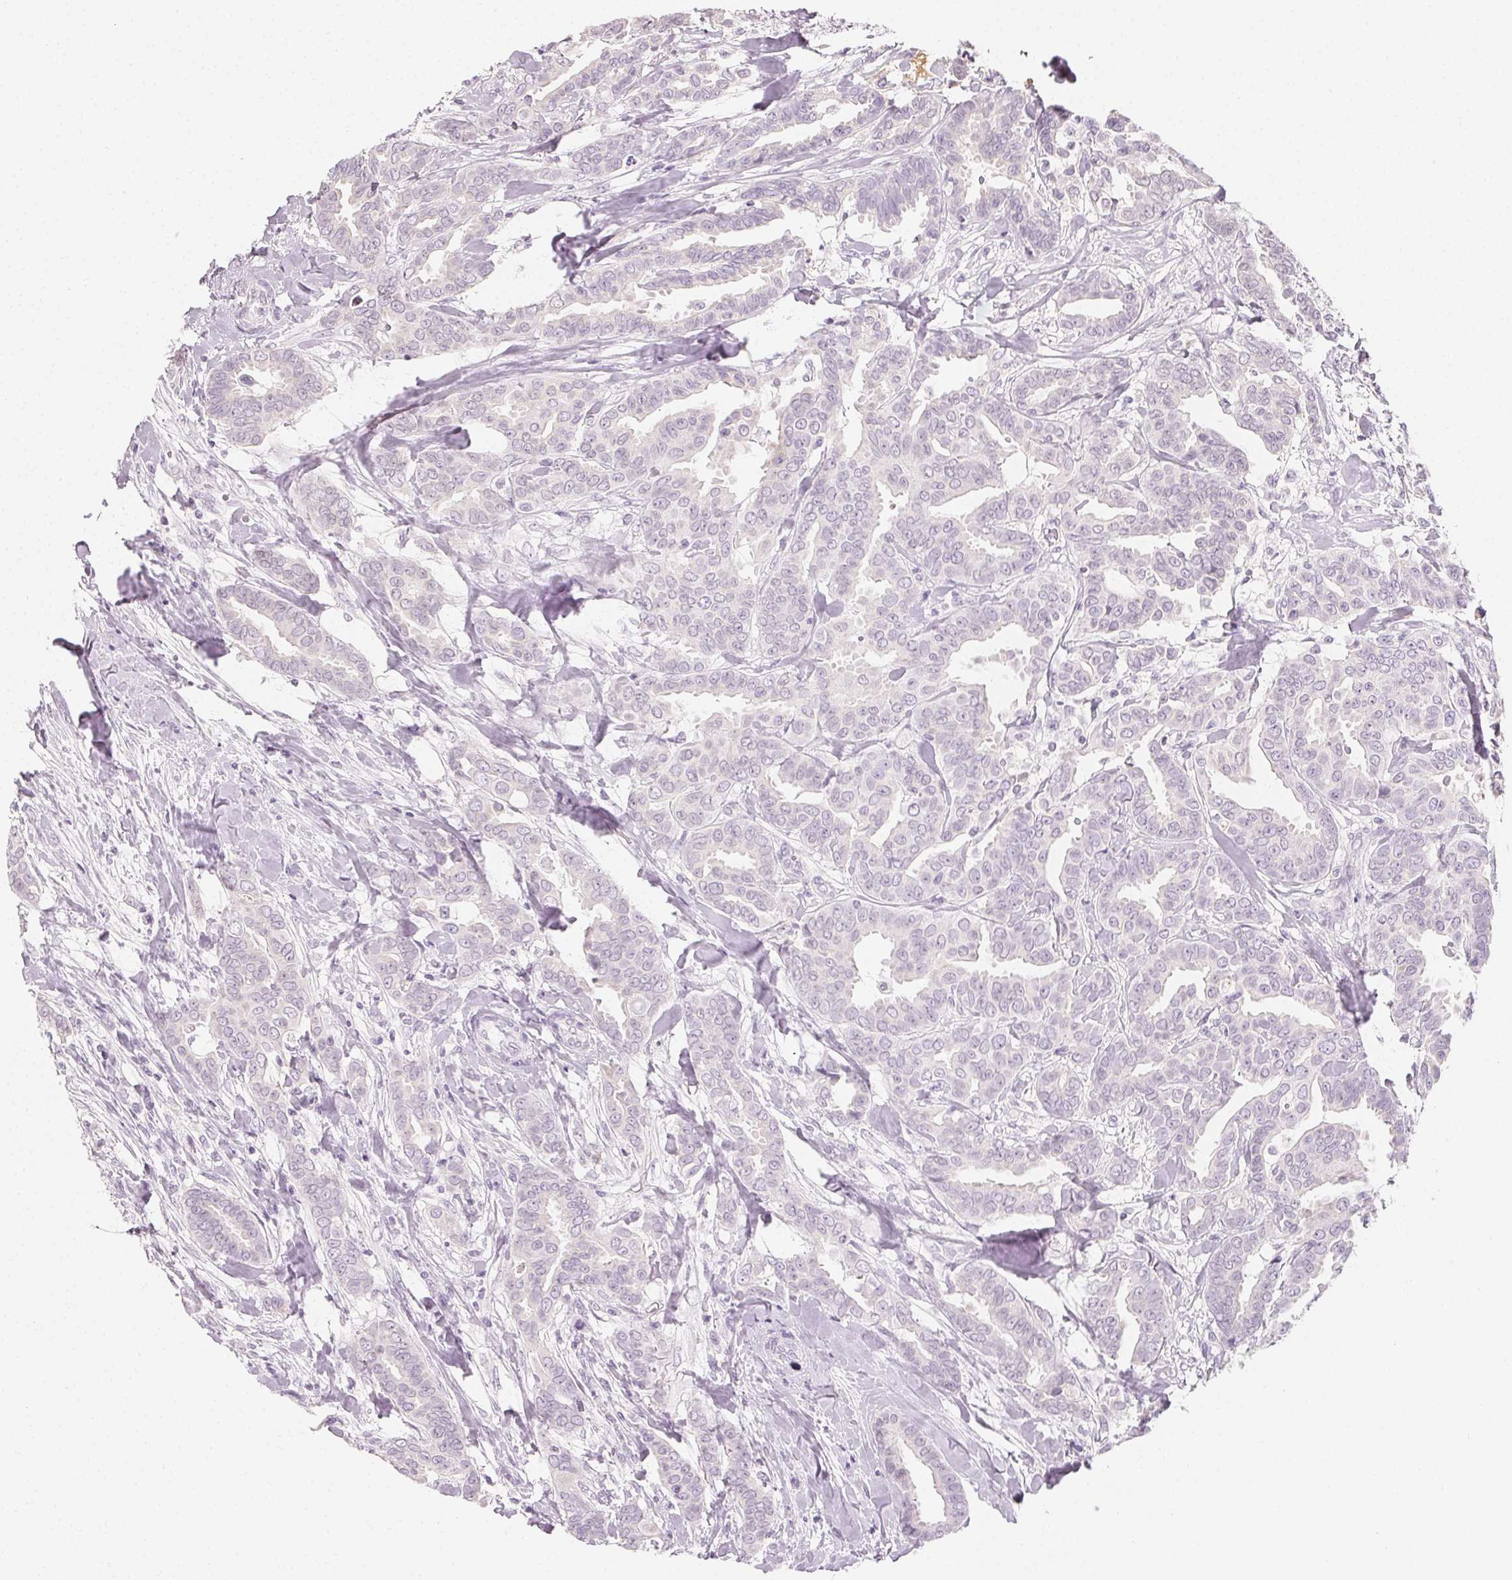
{"staining": {"intensity": "negative", "quantity": "none", "location": "none"}, "tissue": "breast cancer", "cell_type": "Tumor cells", "image_type": "cancer", "snomed": [{"axis": "morphology", "description": "Duct carcinoma"}, {"axis": "topography", "description": "Breast"}], "caption": "Tumor cells are negative for protein expression in human breast cancer.", "gene": "AFM", "patient": {"sex": "female", "age": 45}}